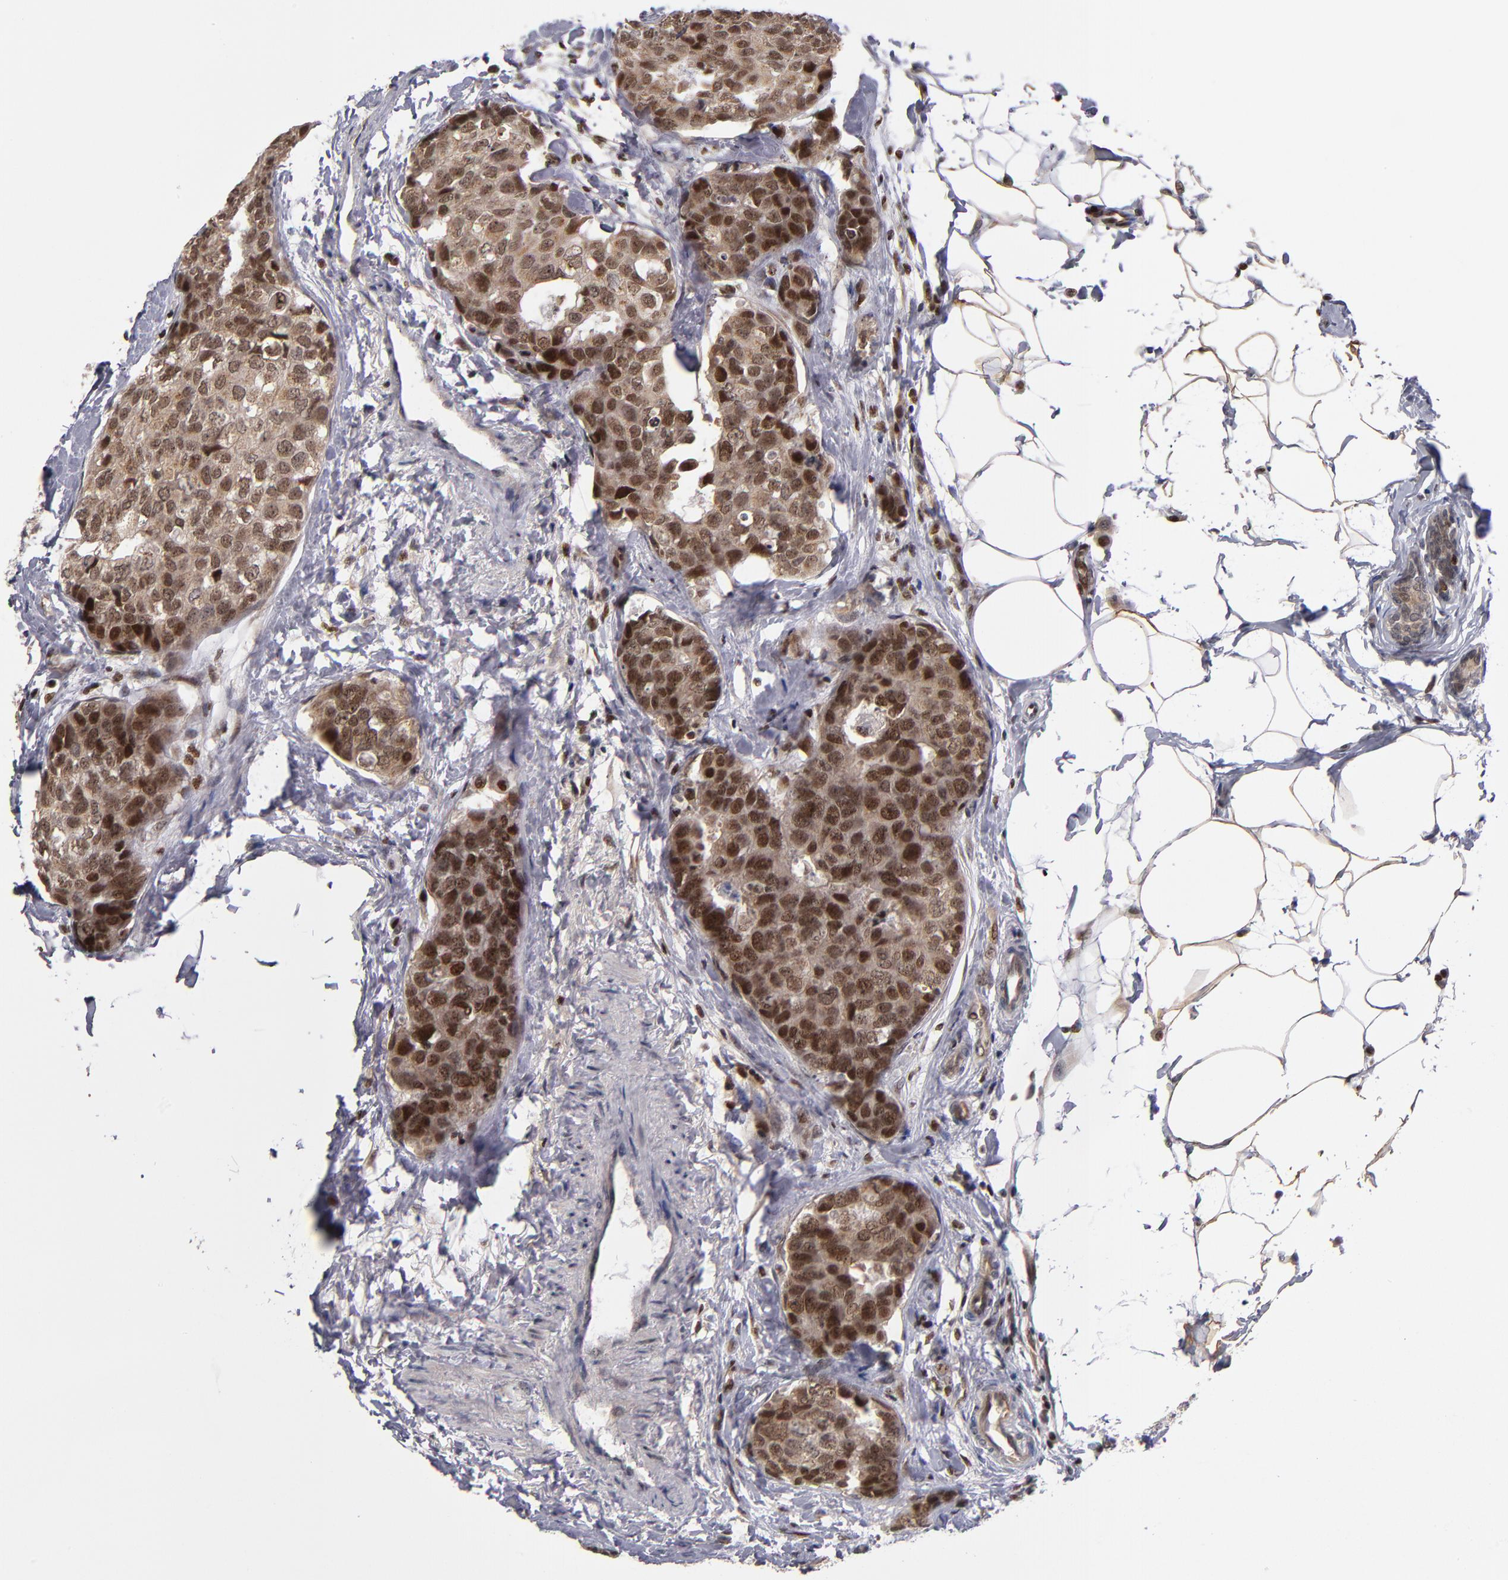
{"staining": {"intensity": "moderate", "quantity": ">75%", "location": "nuclear"}, "tissue": "breast cancer", "cell_type": "Tumor cells", "image_type": "cancer", "snomed": [{"axis": "morphology", "description": "Normal tissue, NOS"}, {"axis": "morphology", "description": "Duct carcinoma"}, {"axis": "topography", "description": "Breast"}], "caption": "Immunohistochemical staining of human breast cancer reveals medium levels of moderate nuclear staining in about >75% of tumor cells. The staining was performed using DAB, with brown indicating positive protein expression. Nuclei are stained blue with hematoxylin.", "gene": "KDM6A", "patient": {"sex": "female", "age": 50}}